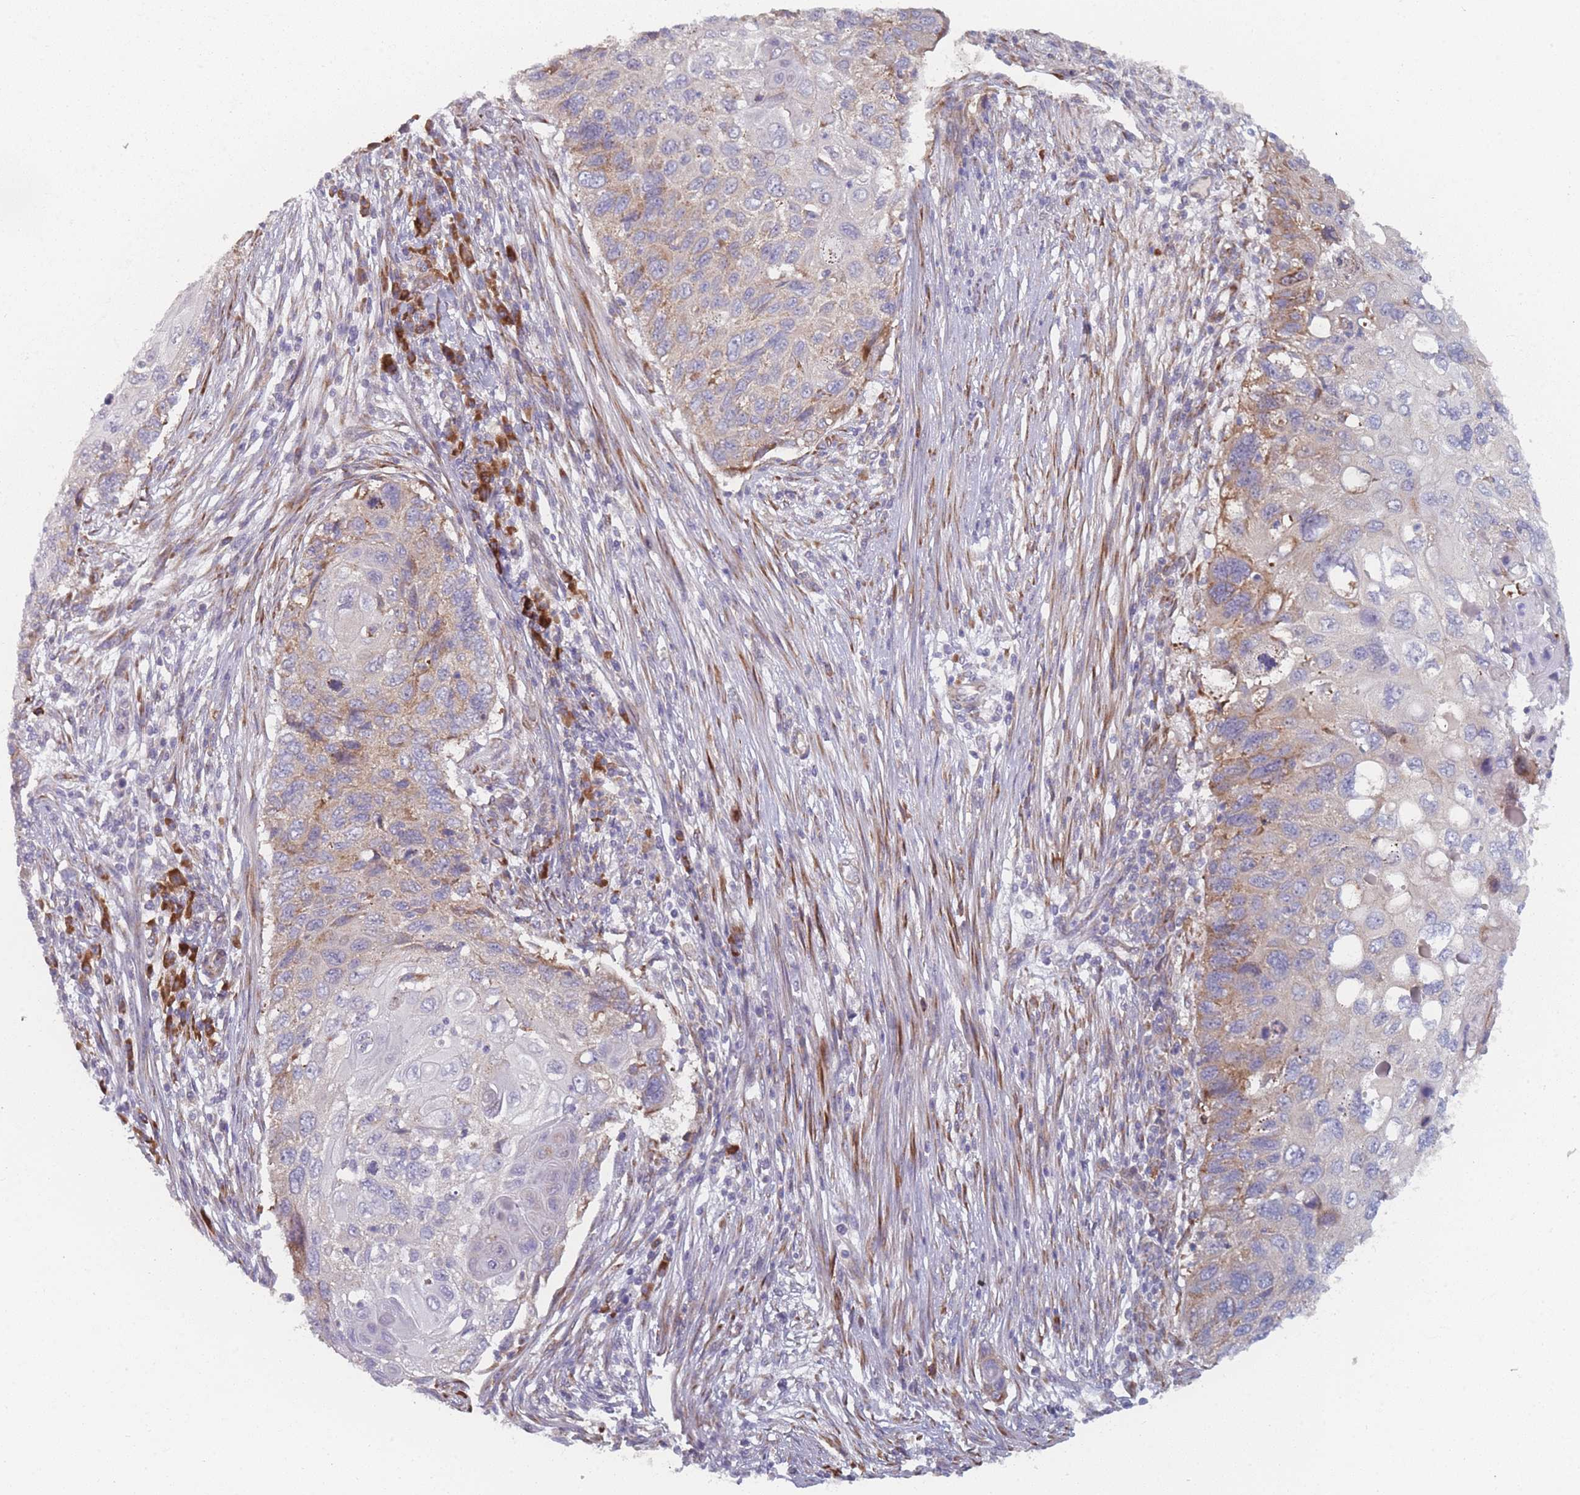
{"staining": {"intensity": "moderate", "quantity": "<25%", "location": "cytoplasmic/membranous"}, "tissue": "cervical cancer", "cell_type": "Tumor cells", "image_type": "cancer", "snomed": [{"axis": "morphology", "description": "Squamous cell carcinoma, NOS"}, {"axis": "topography", "description": "Cervix"}], "caption": "Cervical squamous cell carcinoma stained with DAB IHC shows low levels of moderate cytoplasmic/membranous expression in about <25% of tumor cells.", "gene": "CACNG5", "patient": {"sex": "female", "age": 70}}